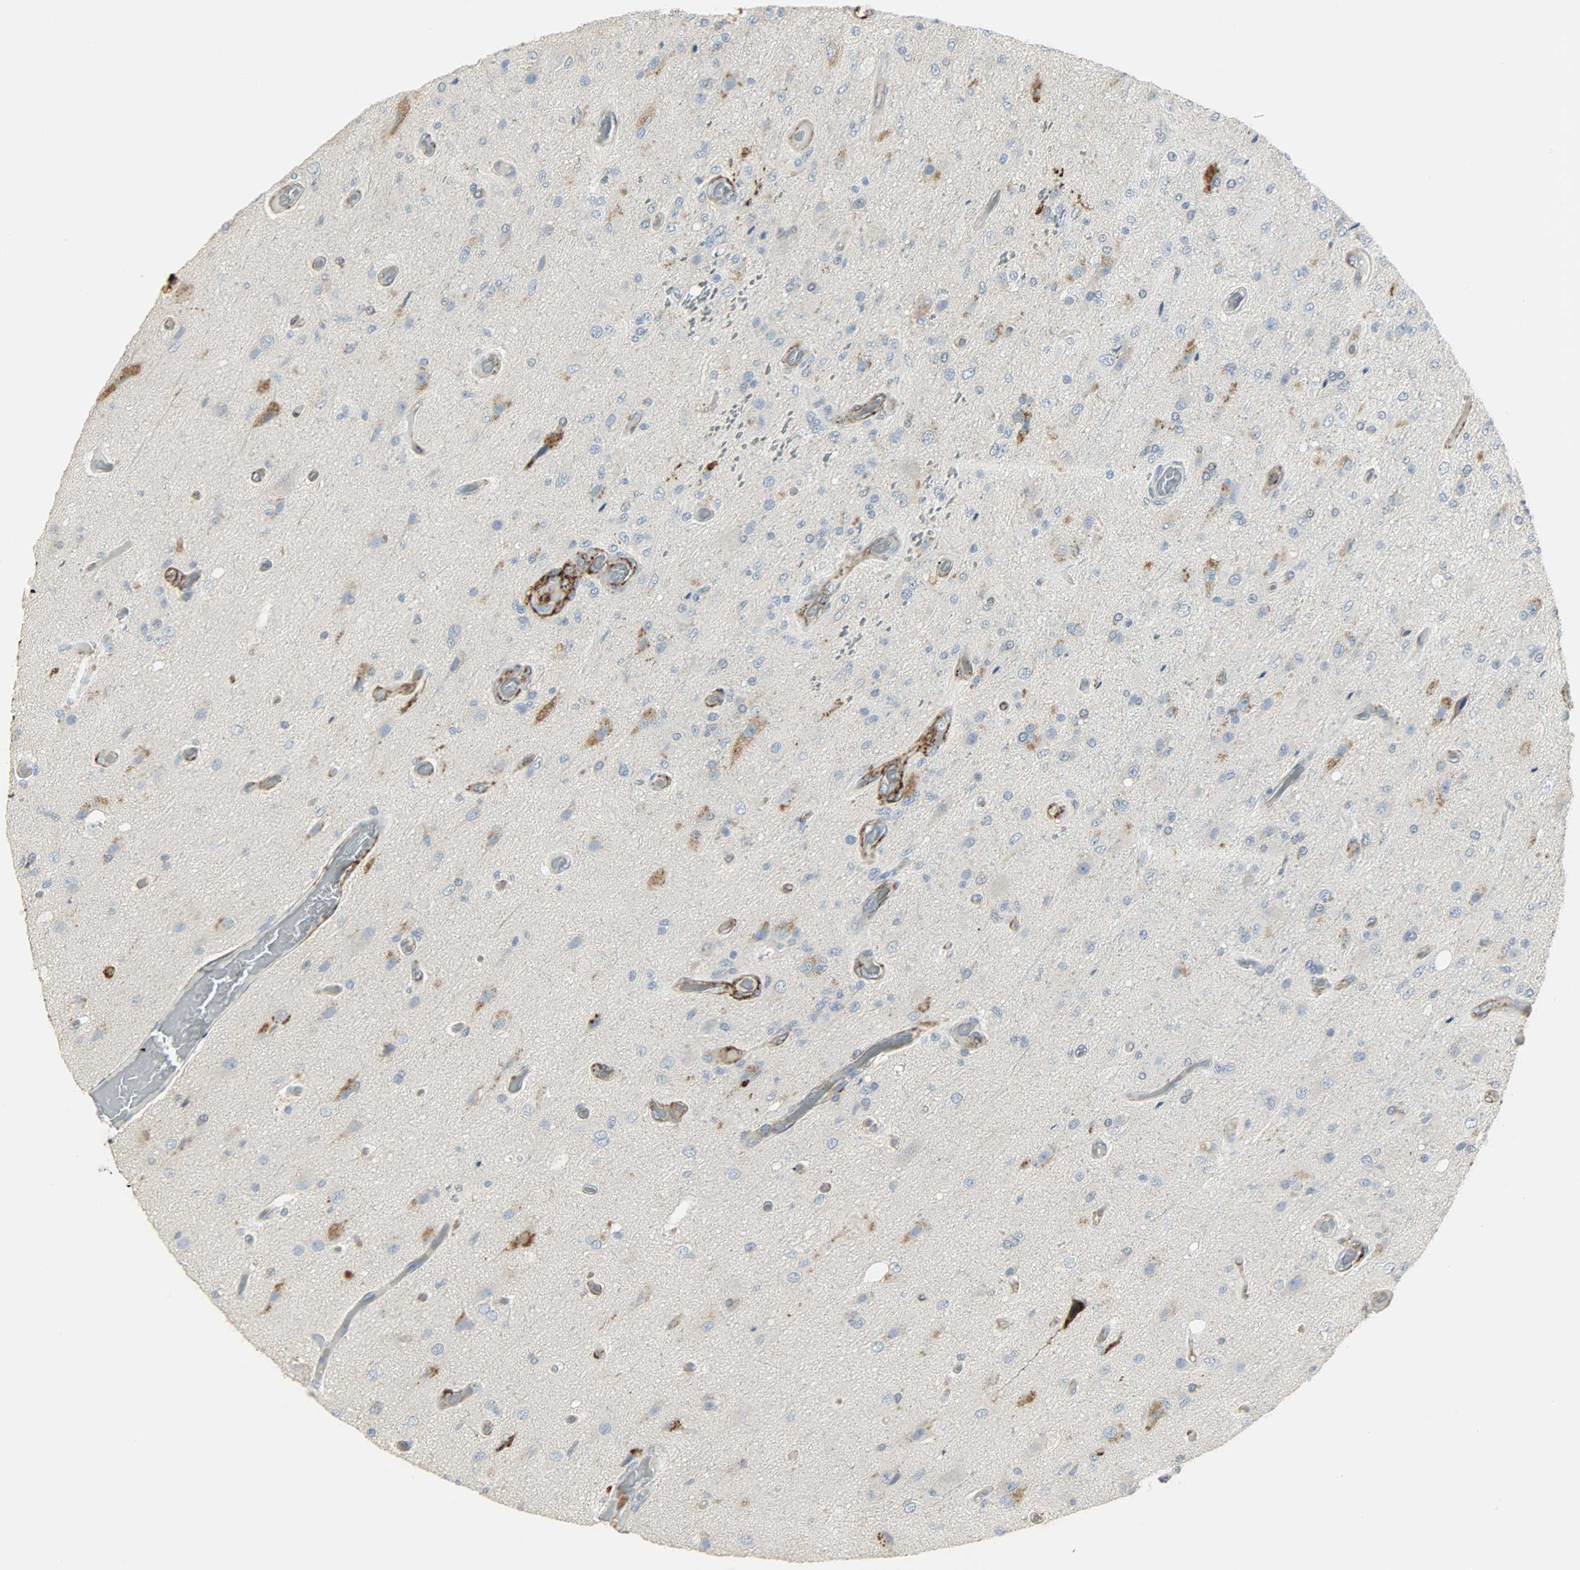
{"staining": {"intensity": "negative", "quantity": "none", "location": "none"}, "tissue": "glioma", "cell_type": "Tumor cells", "image_type": "cancer", "snomed": [{"axis": "morphology", "description": "Normal tissue, NOS"}, {"axis": "morphology", "description": "Glioma, malignant, High grade"}, {"axis": "topography", "description": "Cerebral cortex"}], "caption": "An IHC image of high-grade glioma (malignant) is shown. There is no staining in tumor cells of high-grade glioma (malignant).", "gene": "ENPEP", "patient": {"sex": "male", "age": 77}}